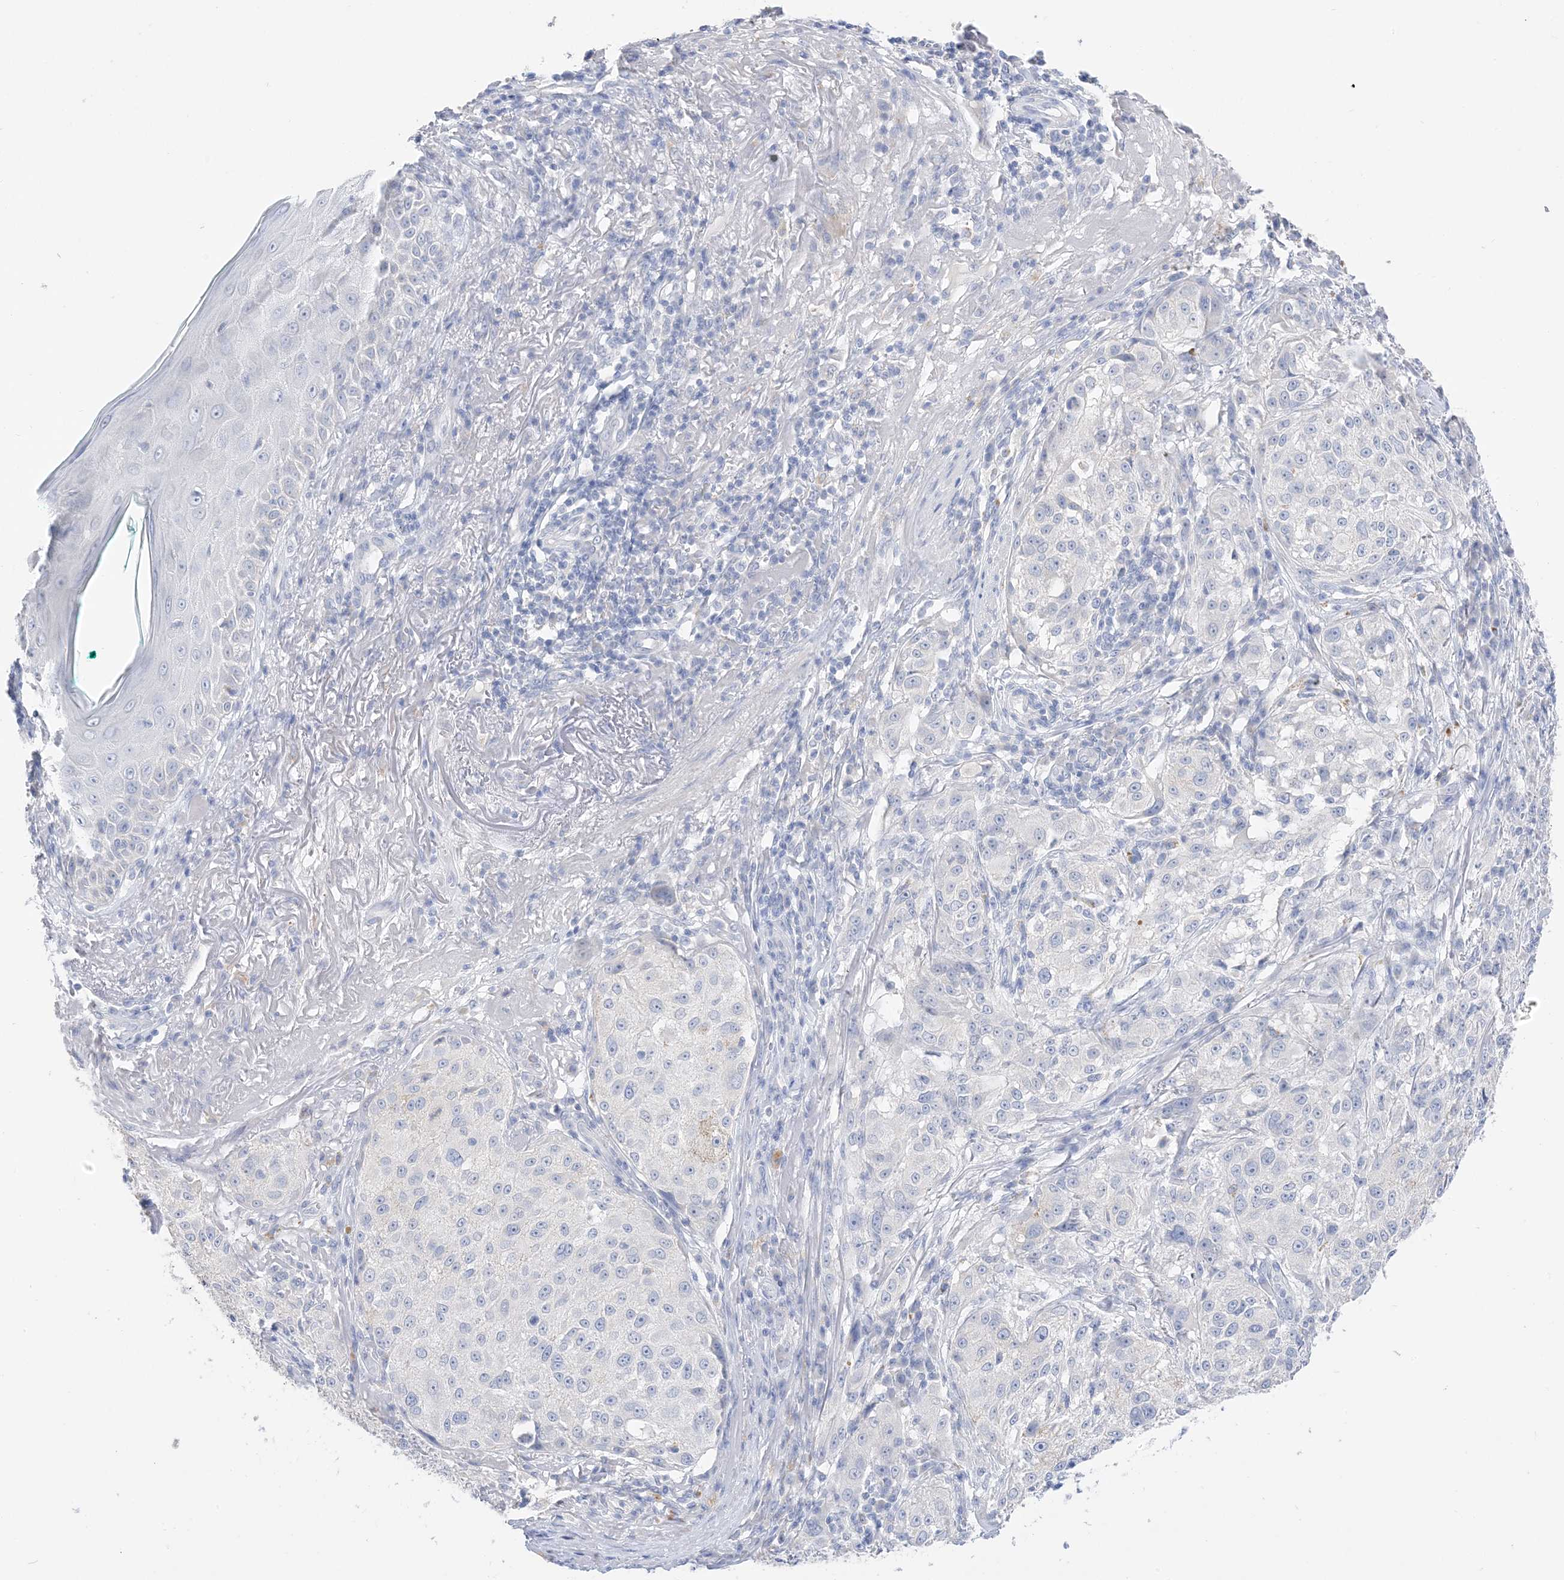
{"staining": {"intensity": "negative", "quantity": "none", "location": "none"}, "tissue": "melanoma", "cell_type": "Tumor cells", "image_type": "cancer", "snomed": [{"axis": "morphology", "description": "Necrosis, NOS"}, {"axis": "morphology", "description": "Malignant melanoma, NOS"}, {"axis": "topography", "description": "Skin"}], "caption": "High power microscopy micrograph of an IHC histopathology image of malignant melanoma, revealing no significant staining in tumor cells.", "gene": "MUC17", "patient": {"sex": "female", "age": 87}}